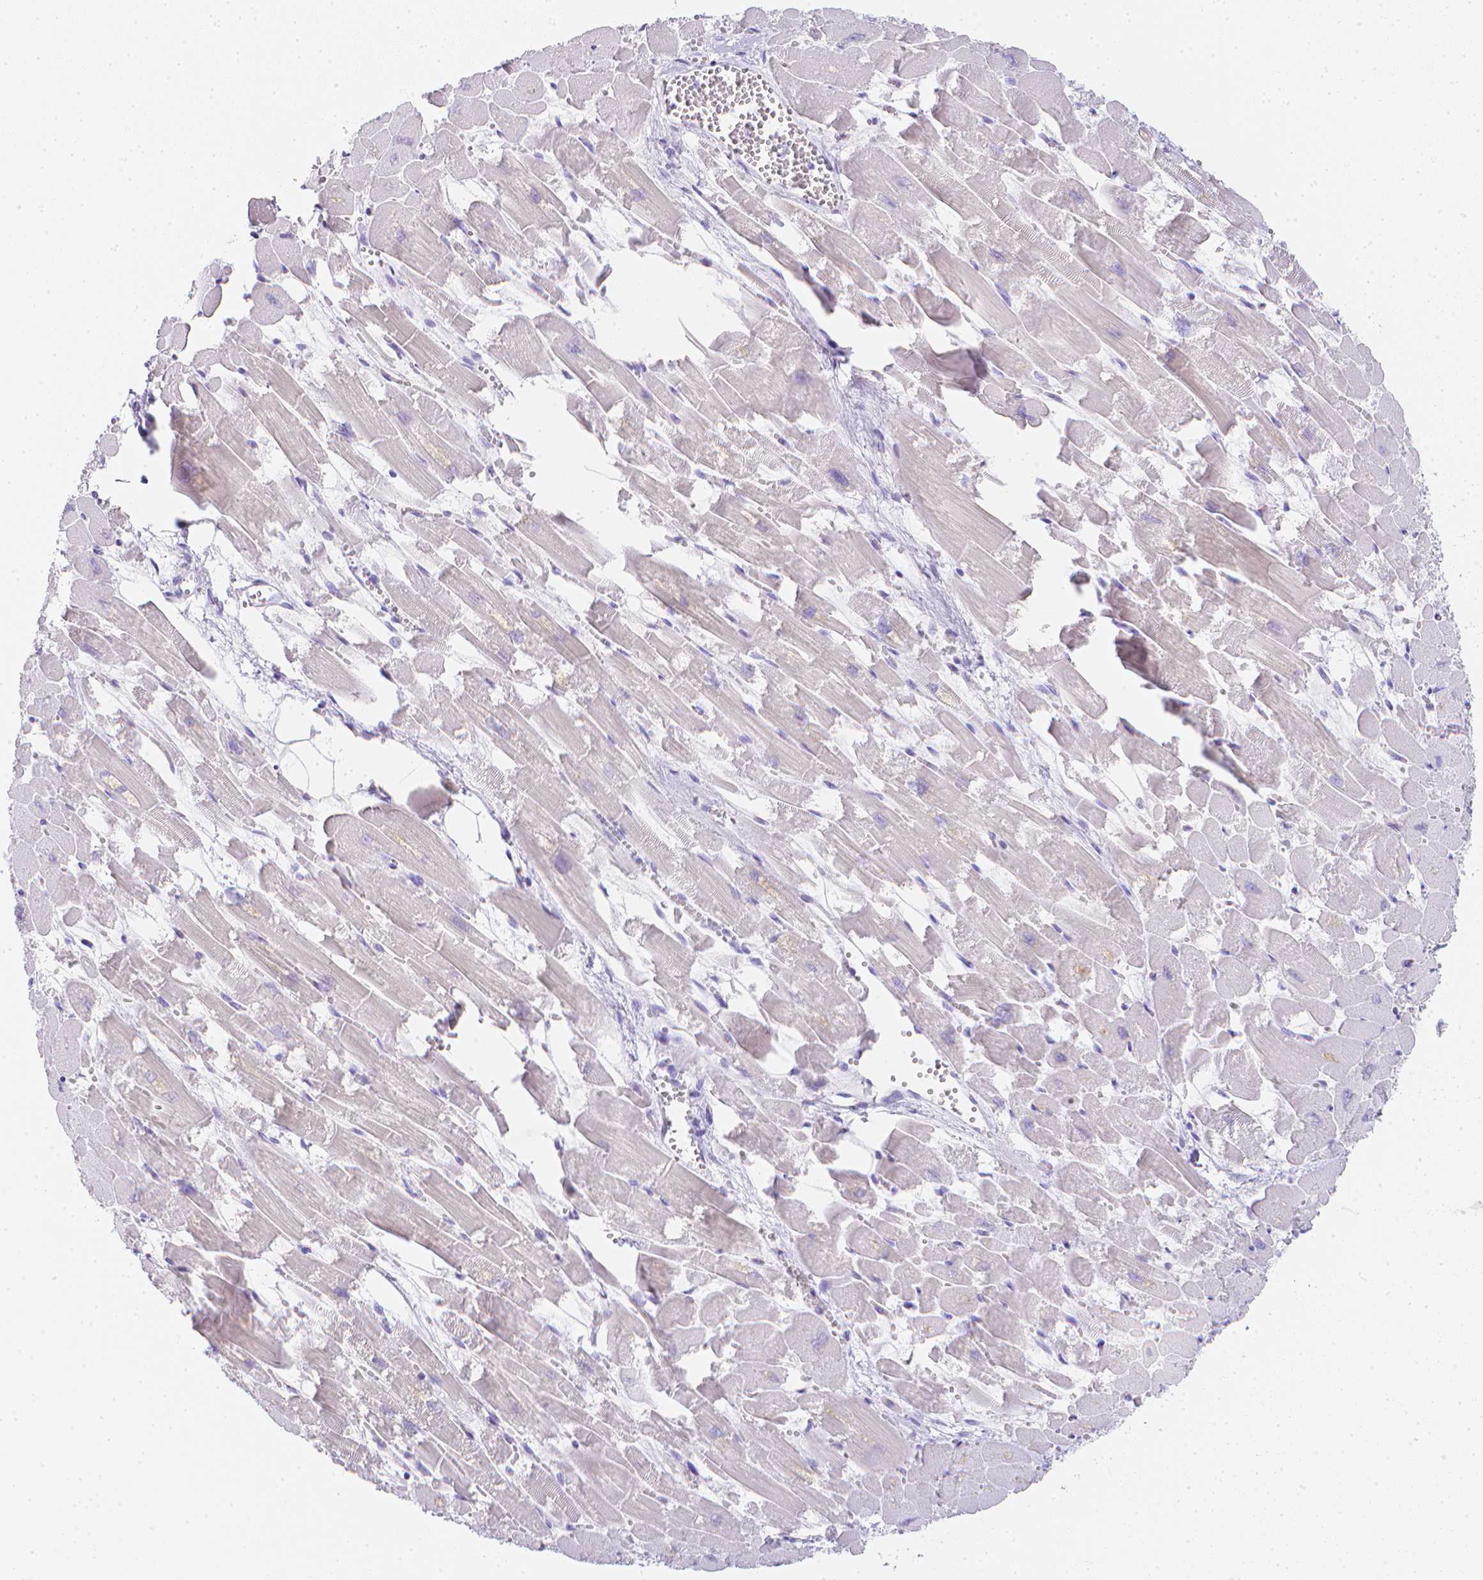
{"staining": {"intensity": "weak", "quantity": "<25%", "location": "cytoplasmic/membranous"}, "tissue": "heart muscle", "cell_type": "Cardiomyocytes", "image_type": "normal", "snomed": [{"axis": "morphology", "description": "Normal tissue, NOS"}, {"axis": "topography", "description": "Heart"}], "caption": "Immunohistochemistry (IHC) photomicrograph of unremarkable human heart muscle stained for a protein (brown), which exhibits no staining in cardiomyocytes.", "gene": "LGALS4", "patient": {"sex": "female", "age": 52}}